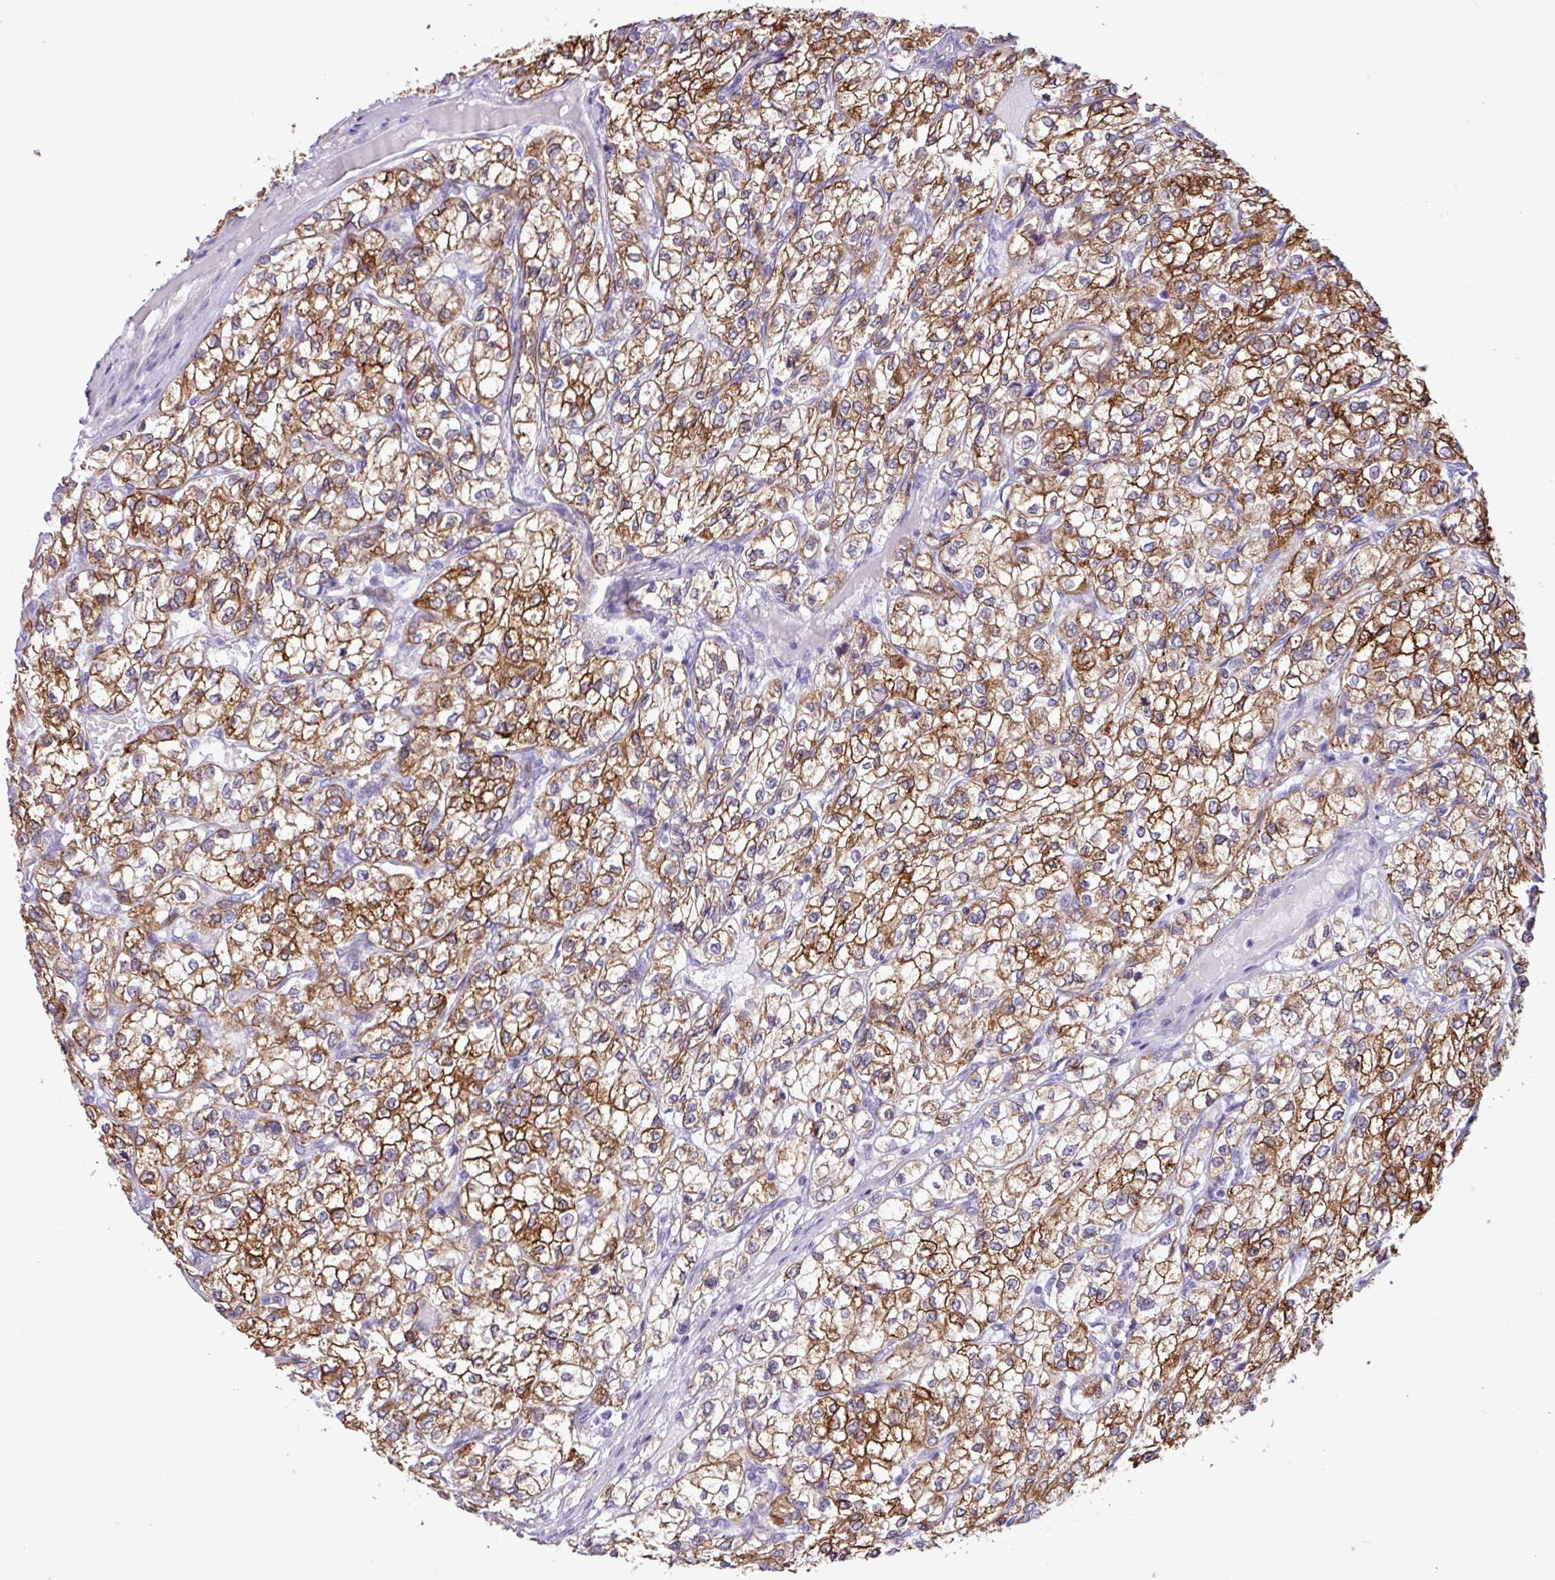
{"staining": {"intensity": "strong", "quantity": ">75%", "location": "cytoplasmic/membranous"}, "tissue": "renal cancer", "cell_type": "Tumor cells", "image_type": "cancer", "snomed": [{"axis": "morphology", "description": "Adenocarcinoma, NOS"}, {"axis": "topography", "description": "Kidney"}], "caption": "A micrograph showing strong cytoplasmic/membranous positivity in approximately >75% of tumor cells in adenocarcinoma (renal), as visualized by brown immunohistochemical staining.", "gene": "SLC38A1", "patient": {"sex": "male", "age": 80}}